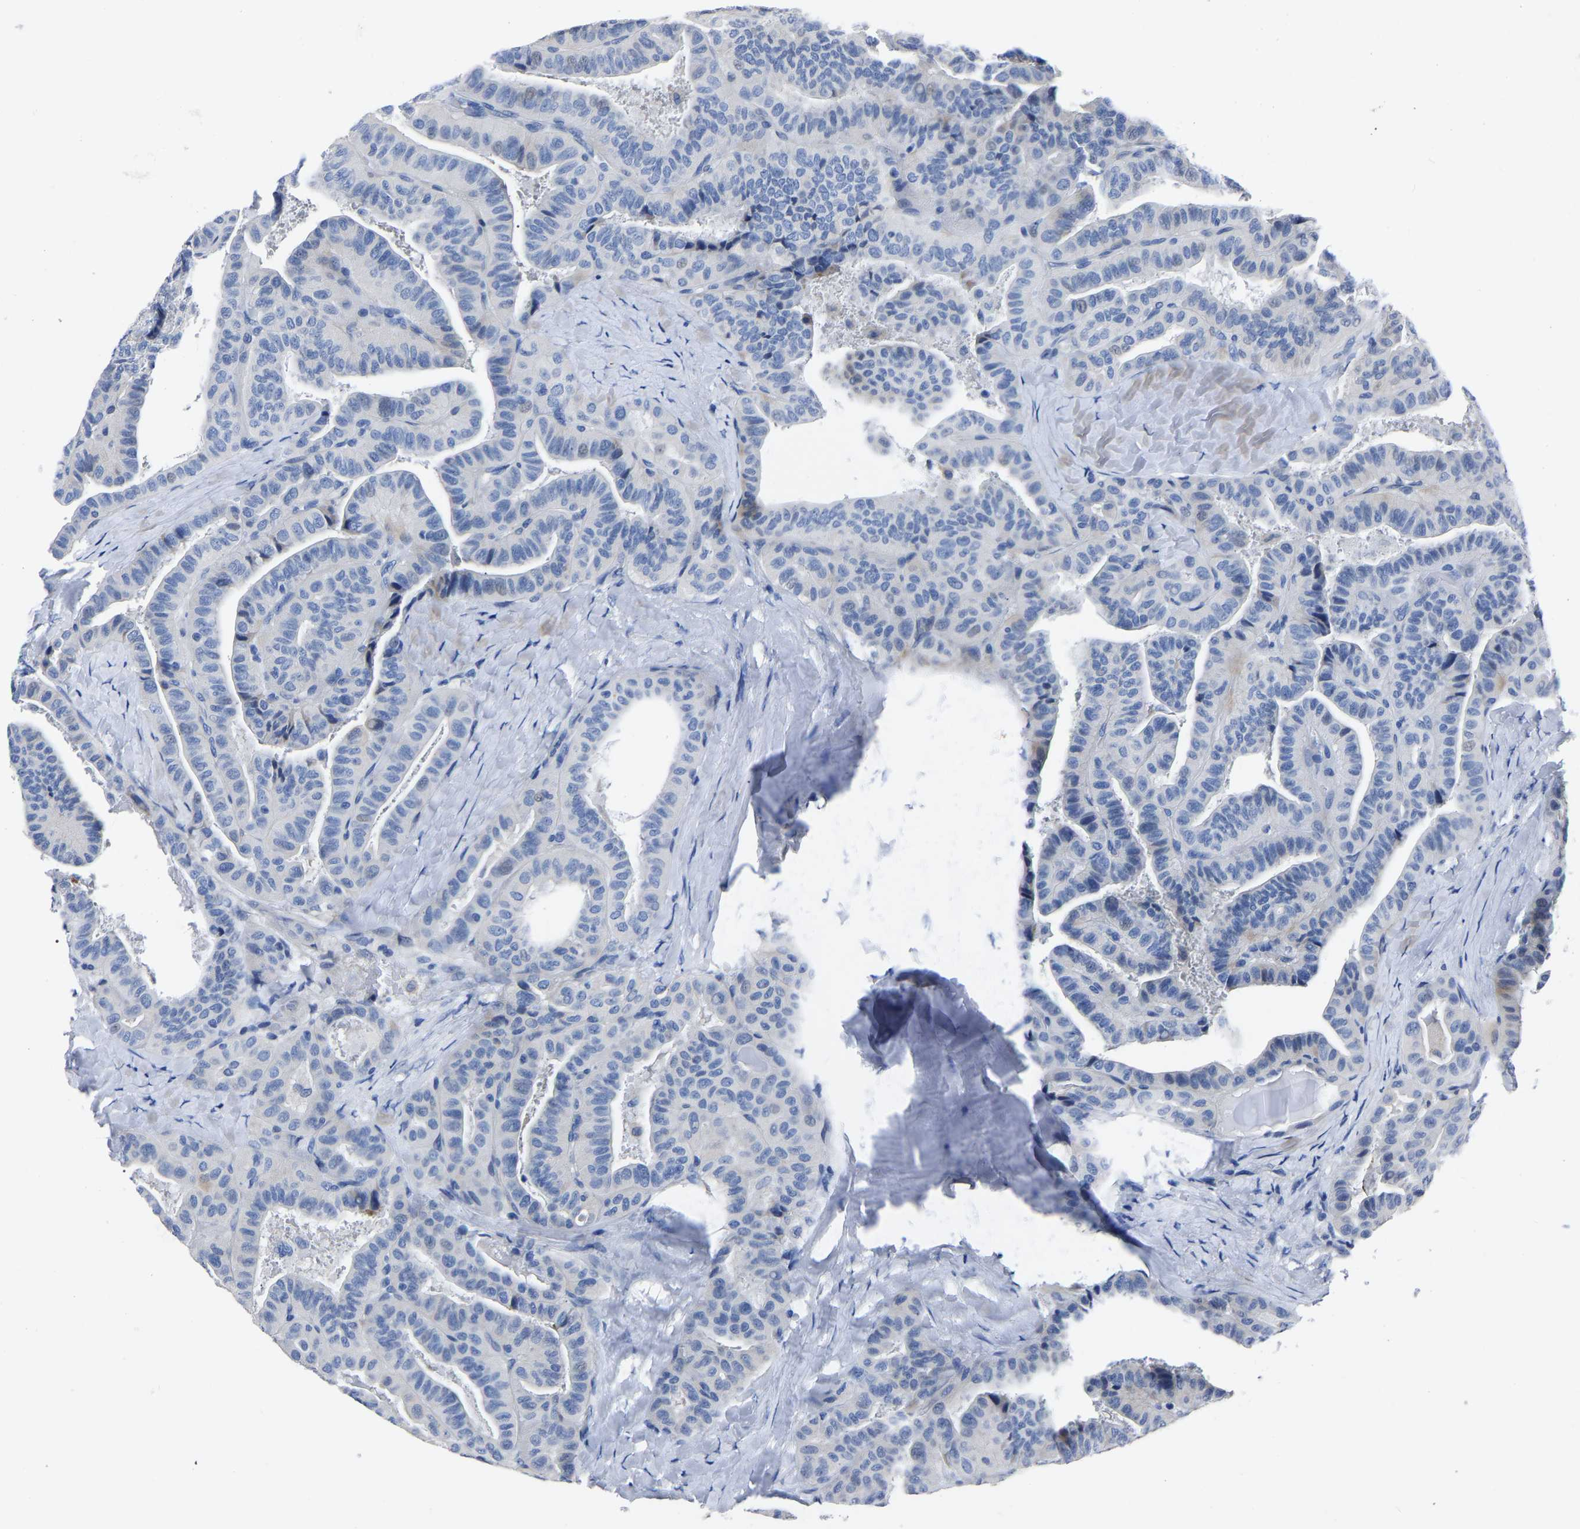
{"staining": {"intensity": "negative", "quantity": "none", "location": "none"}, "tissue": "thyroid cancer", "cell_type": "Tumor cells", "image_type": "cancer", "snomed": [{"axis": "morphology", "description": "Papillary adenocarcinoma, NOS"}, {"axis": "topography", "description": "Thyroid gland"}], "caption": "IHC of thyroid papillary adenocarcinoma demonstrates no positivity in tumor cells. (DAB immunohistochemistry, high magnification).", "gene": "MOV10L1", "patient": {"sex": "male", "age": 77}}